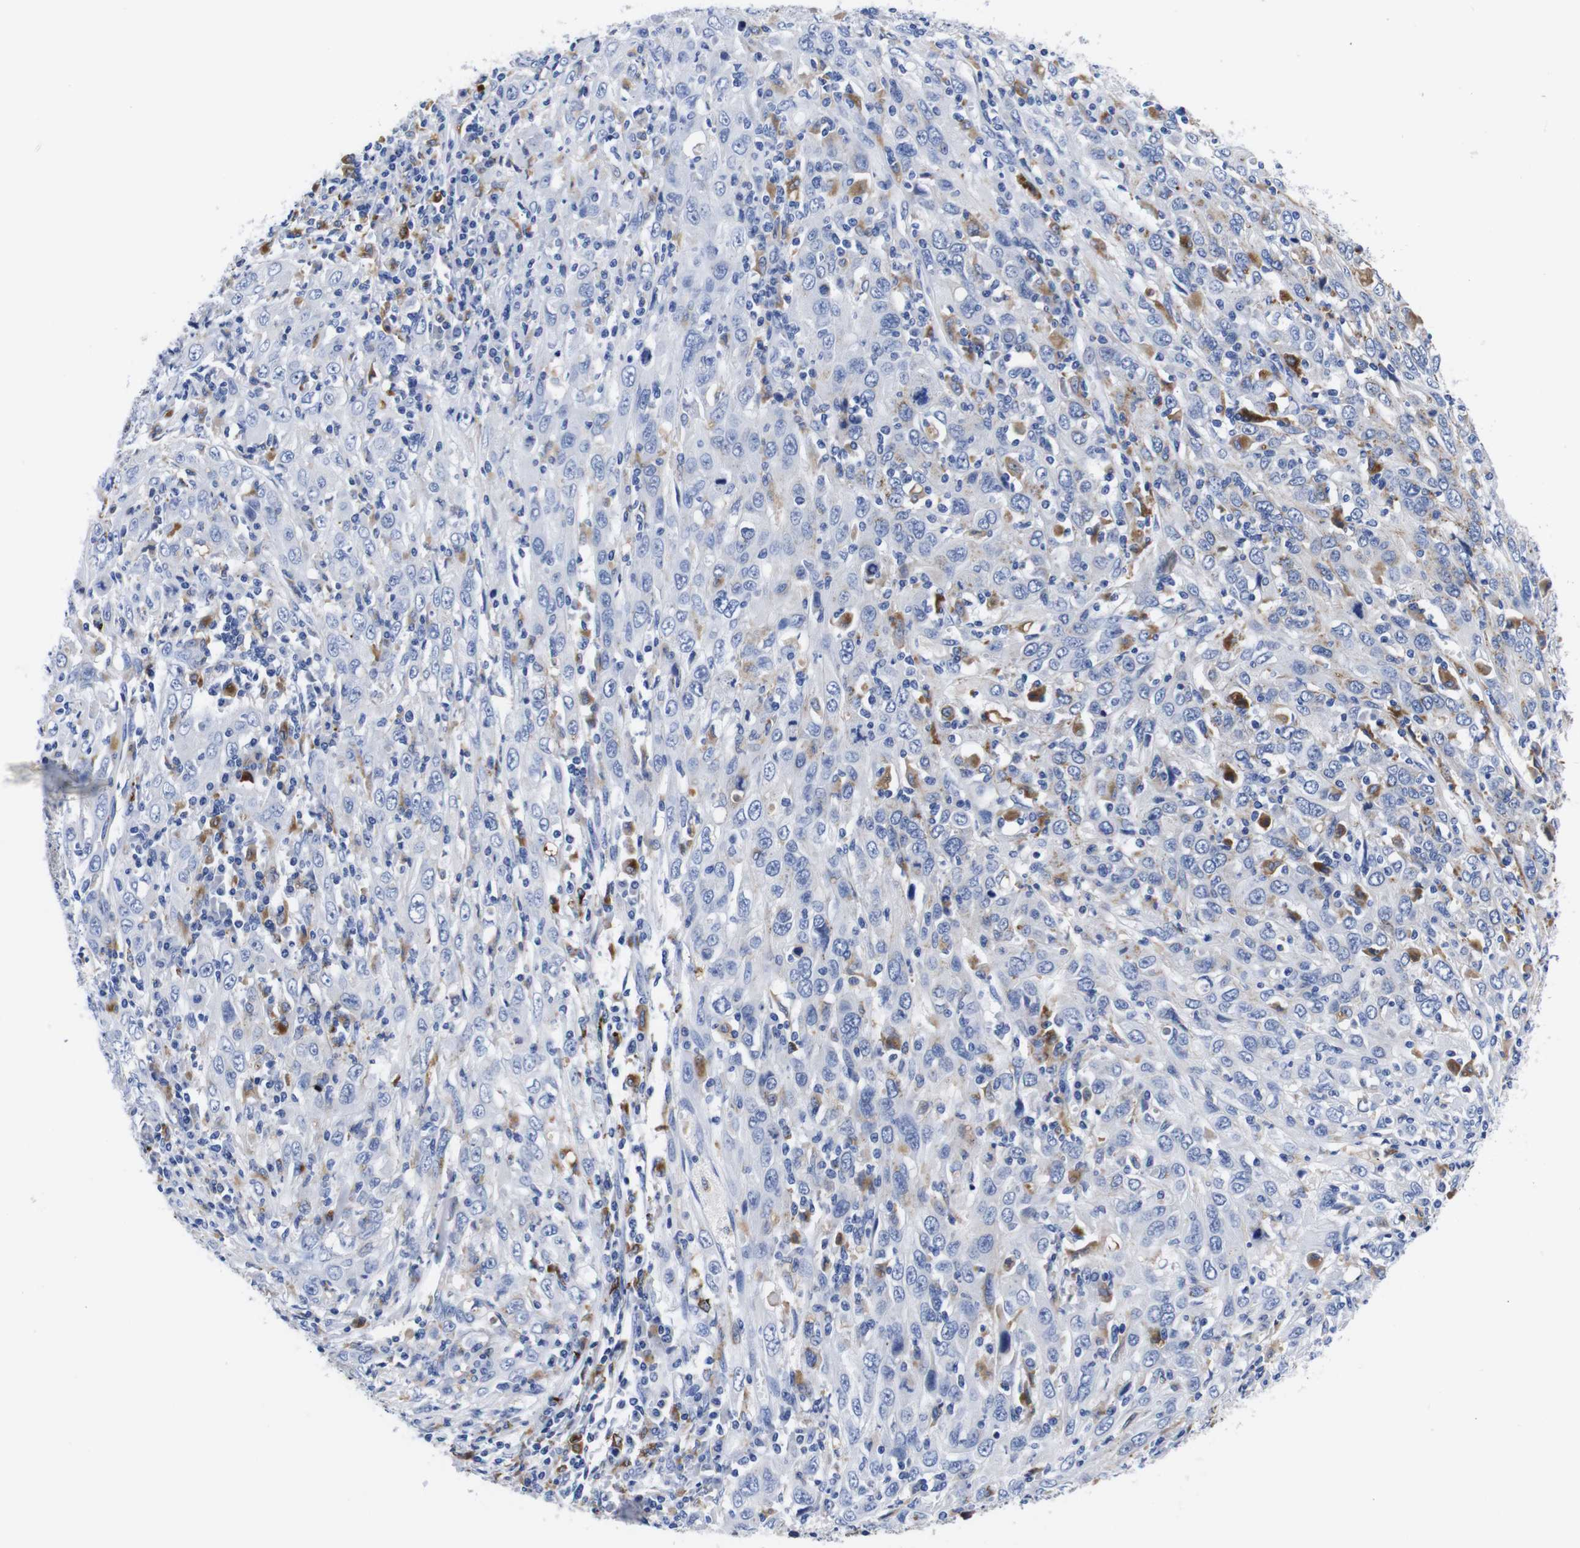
{"staining": {"intensity": "negative", "quantity": "none", "location": "none"}, "tissue": "cervical cancer", "cell_type": "Tumor cells", "image_type": "cancer", "snomed": [{"axis": "morphology", "description": "Squamous cell carcinoma, NOS"}, {"axis": "topography", "description": "Cervix"}], "caption": "Immunohistochemistry photomicrograph of neoplastic tissue: human cervical cancer stained with DAB displays no significant protein expression in tumor cells.", "gene": "HLA-DMB", "patient": {"sex": "female", "age": 46}}